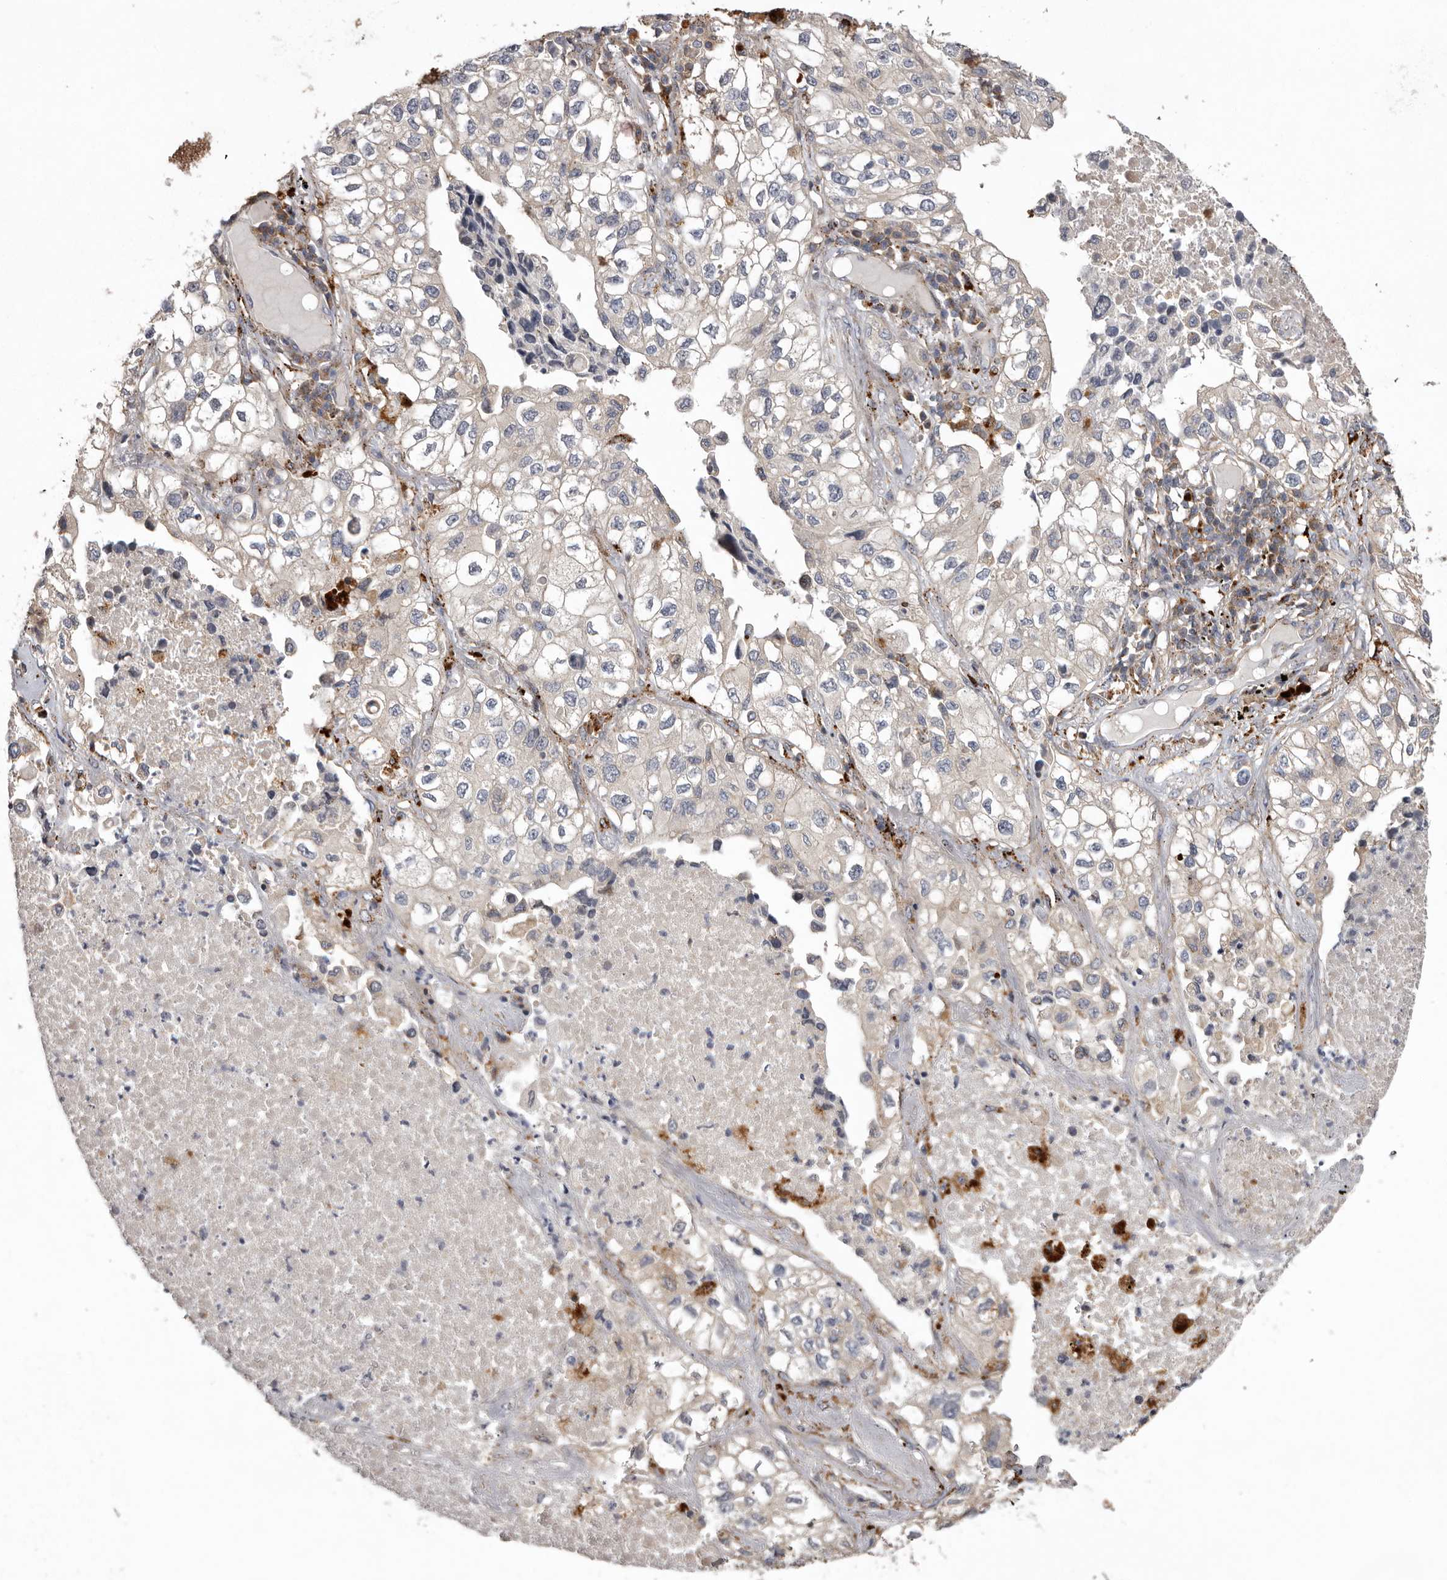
{"staining": {"intensity": "negative", "quantity": "none", "location": "none"}, "tissue": "lung cancer", "cell_type": "Tumor cells", "image_type": "cancer", "snomed": [{"axis": "morphology", "description": "Adenocarcinoma, NOS"}, {"axis": "topography", "description": "Lung"}], "caption": "Image shows no protein expression in tumor cells of lung cancer (adenocarcinoma) tissue.", "gene": "WDR47", "patient": {"sex": "male", "age": 63}}